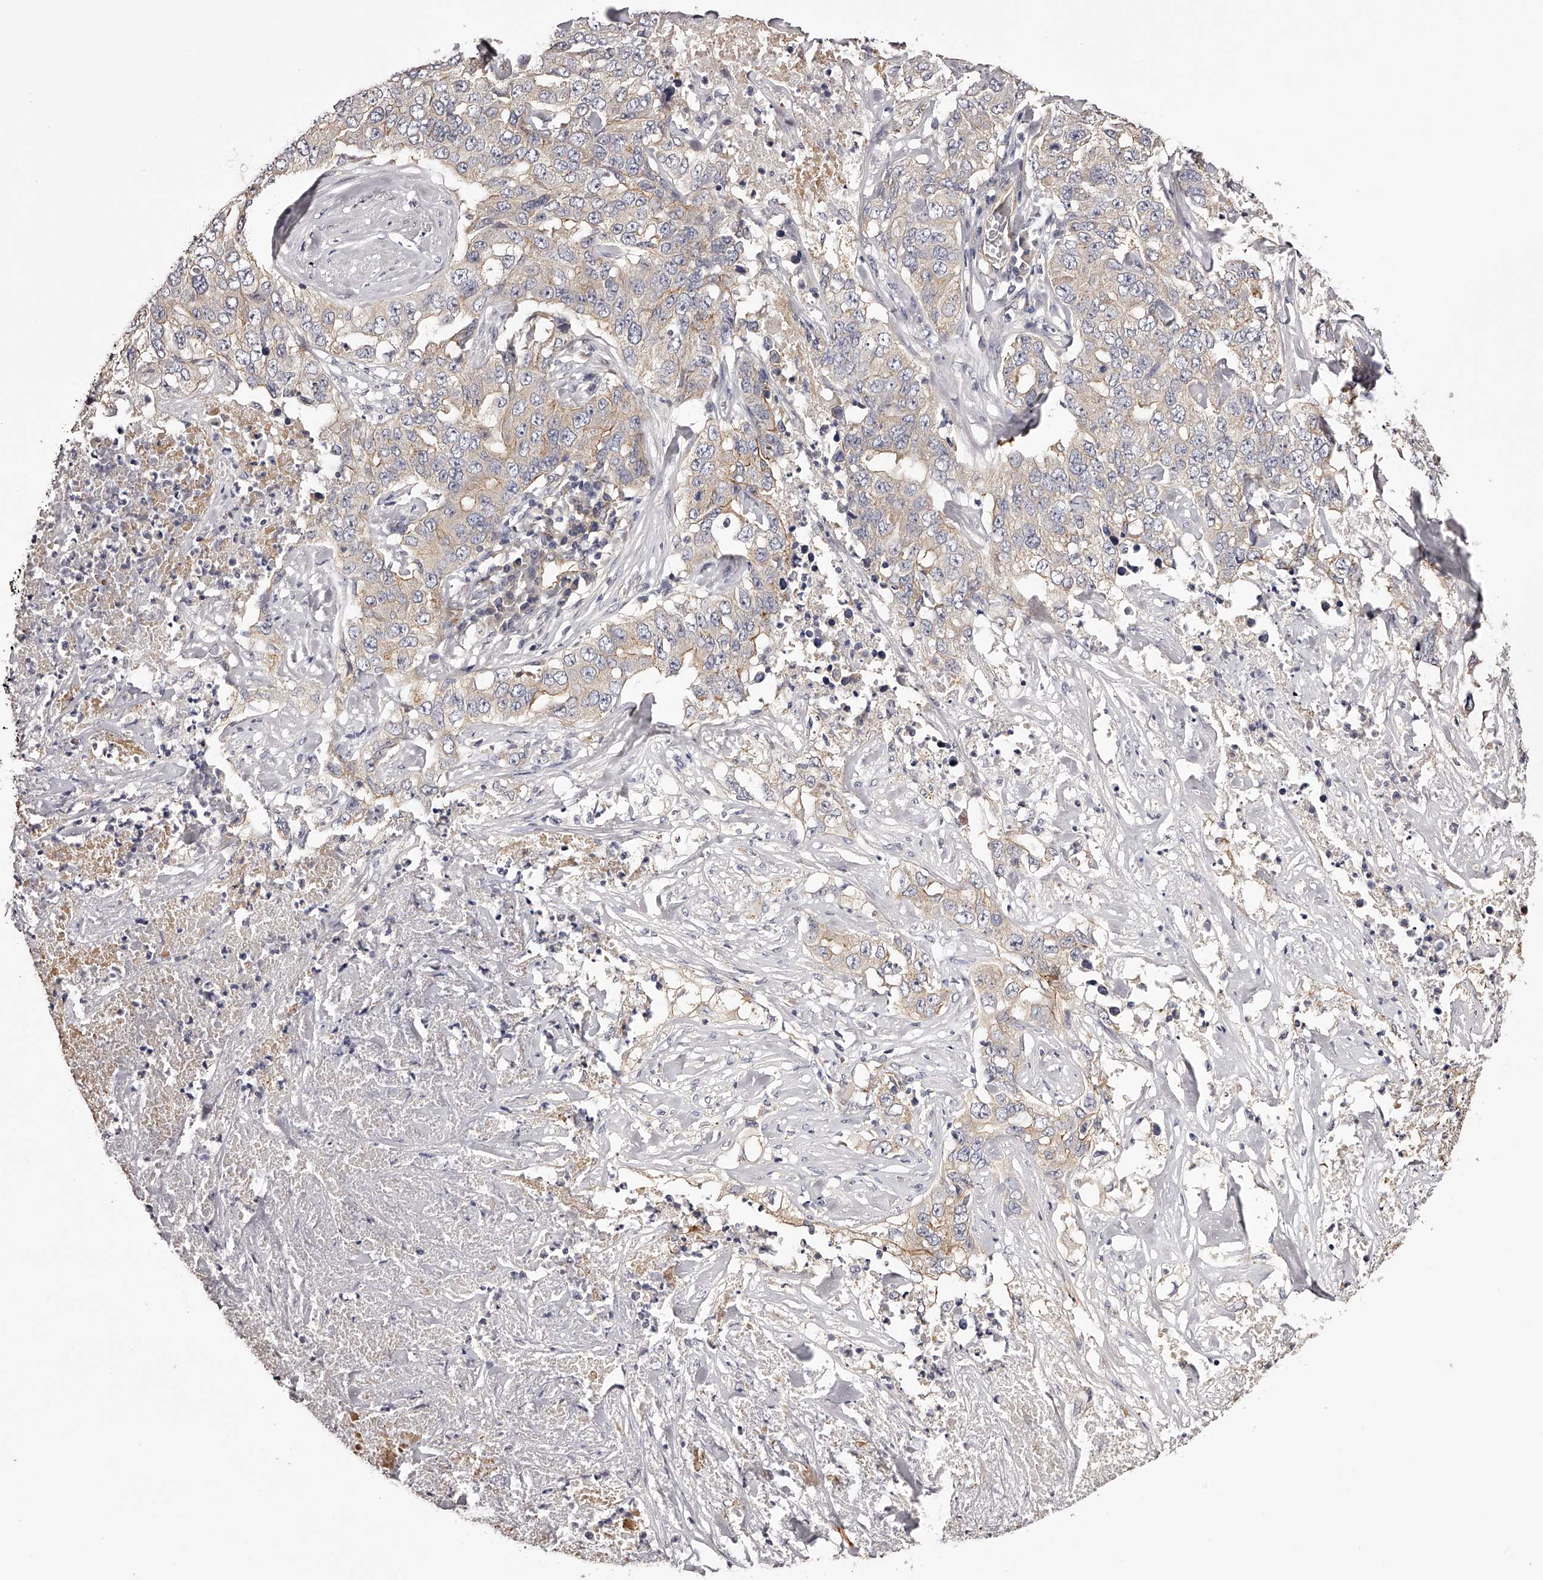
{"staining": {"intensity": "weak", "quantity": "25%-75%", "location": "cytoplasmic/membranous"}, "tissue": "lung cancer", "cell_type": "Tumor cells", "image_type": "cancer", "snomed": [{"axis": "morphology", "description": "Adenocarcinoma, NOS"}, {"axis": "topography", "description": "Lung"}], "caption": "Protein expression analysis of human adenocarcinoma (lung) reveals weak cytoplasmic/membranous staining in approximately 25%-75% of tumor cells. The protein is stained brown, and the nuclei are stained in blue (DAB (3,3'-diaminobenzidine) IHC with brightfield microscopy, high magnification).", "gene": "LTV1", "patient": {"sex": "female", "age": 51}}